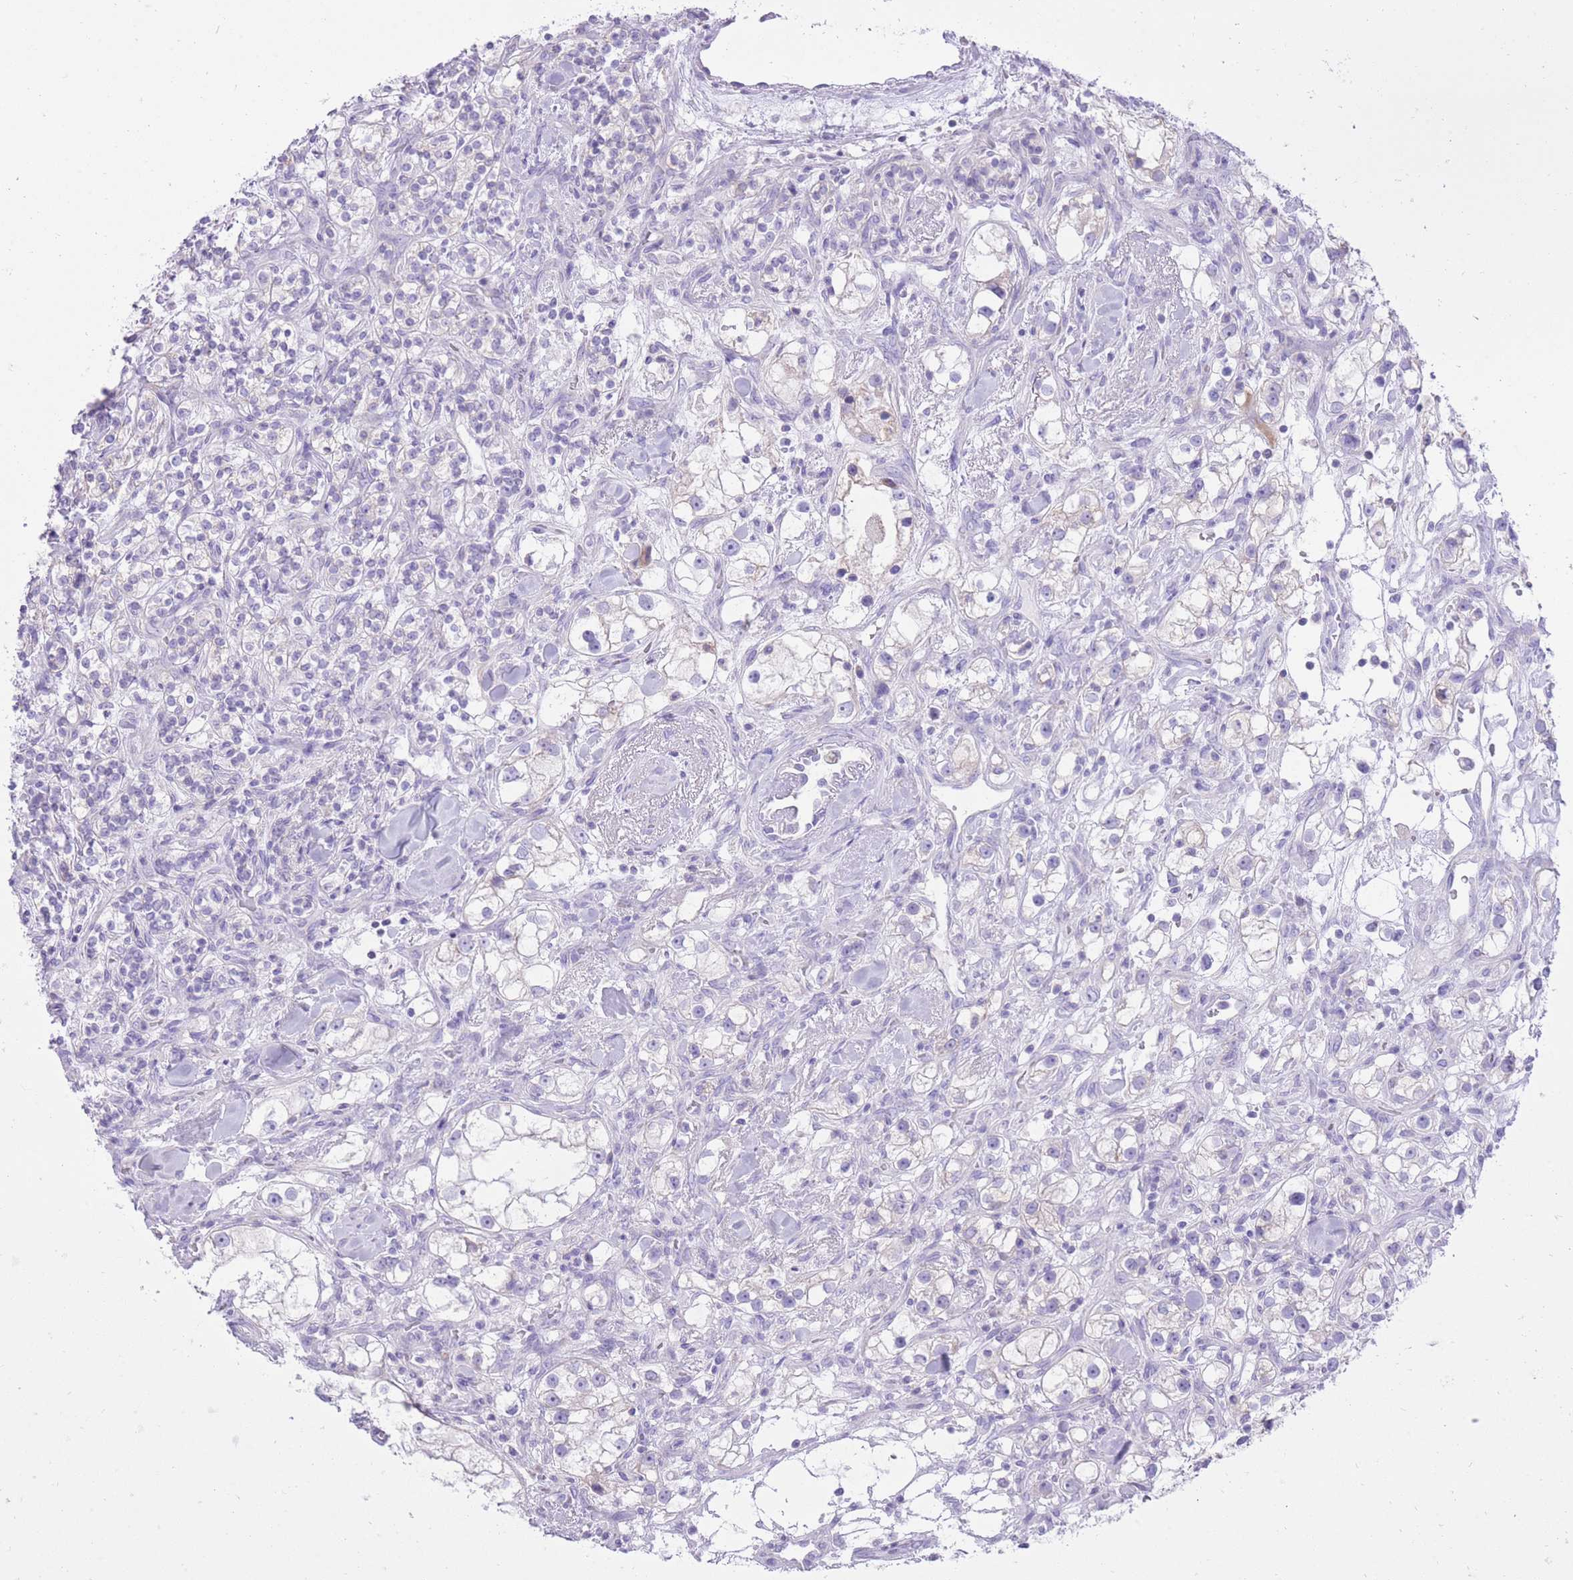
{"staining": {"intensity": "negative", "quantity": "none", "location": "none"}, "tissue": "renal cancer", "cell_type": "Tumor cells", "image_type": "cancer", "snomed": [{"axis": "morphology", "description": "Adenocarcinoma, NOS"}, {"axis": "topography", "description": "Kidney"}], "caption": "A photomicrograph of human renal cancer is negative for staining in tumor cells.", "gene": "SLC4A4", "patient": {"sex": "male", "age": 77}}